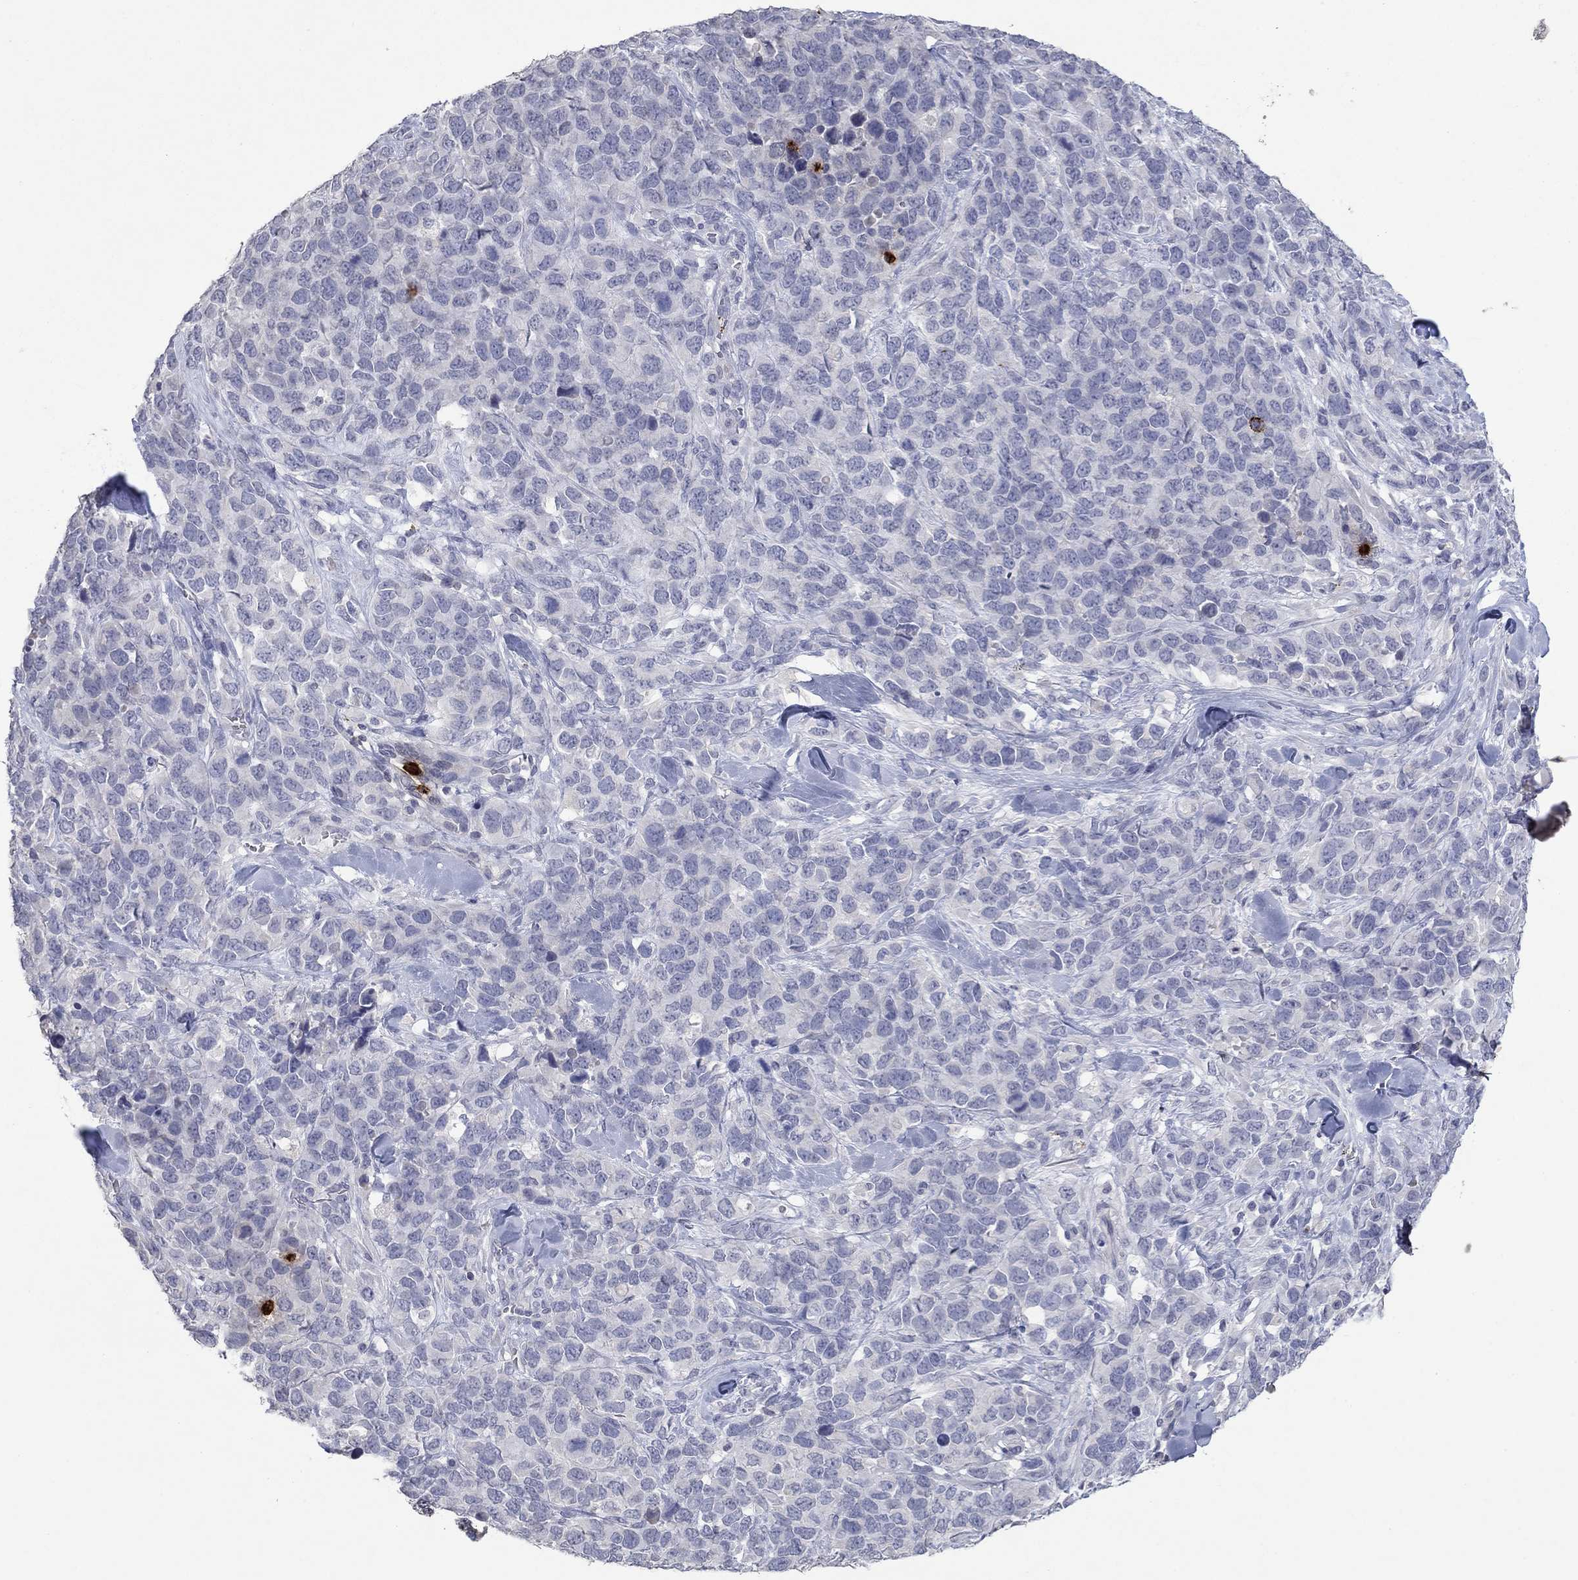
{"staining": {"intensity": "negative", "quantity": "none", "location": "none"}, "tissue": "melanoma", "cell_type": "Tumor cells", "image_type": "cancer", "snomed": [{"axis": "morphology", "description": "Malignant melanoma, Metastatic site"}, {"axis": "topography", "description": "Skin"}], "caption": "Malignant melanoma (metastatic site) was stained to show a protein in brown. There is no significant staining in tumor cells. The staining was performed using DAB to visualize the protein expression in brown, while the nuclei were stained in blue with hematoxylin (Magnification: 20x).", "gene": "CCL5", "patient": {"sex": "male", "age": 84}}